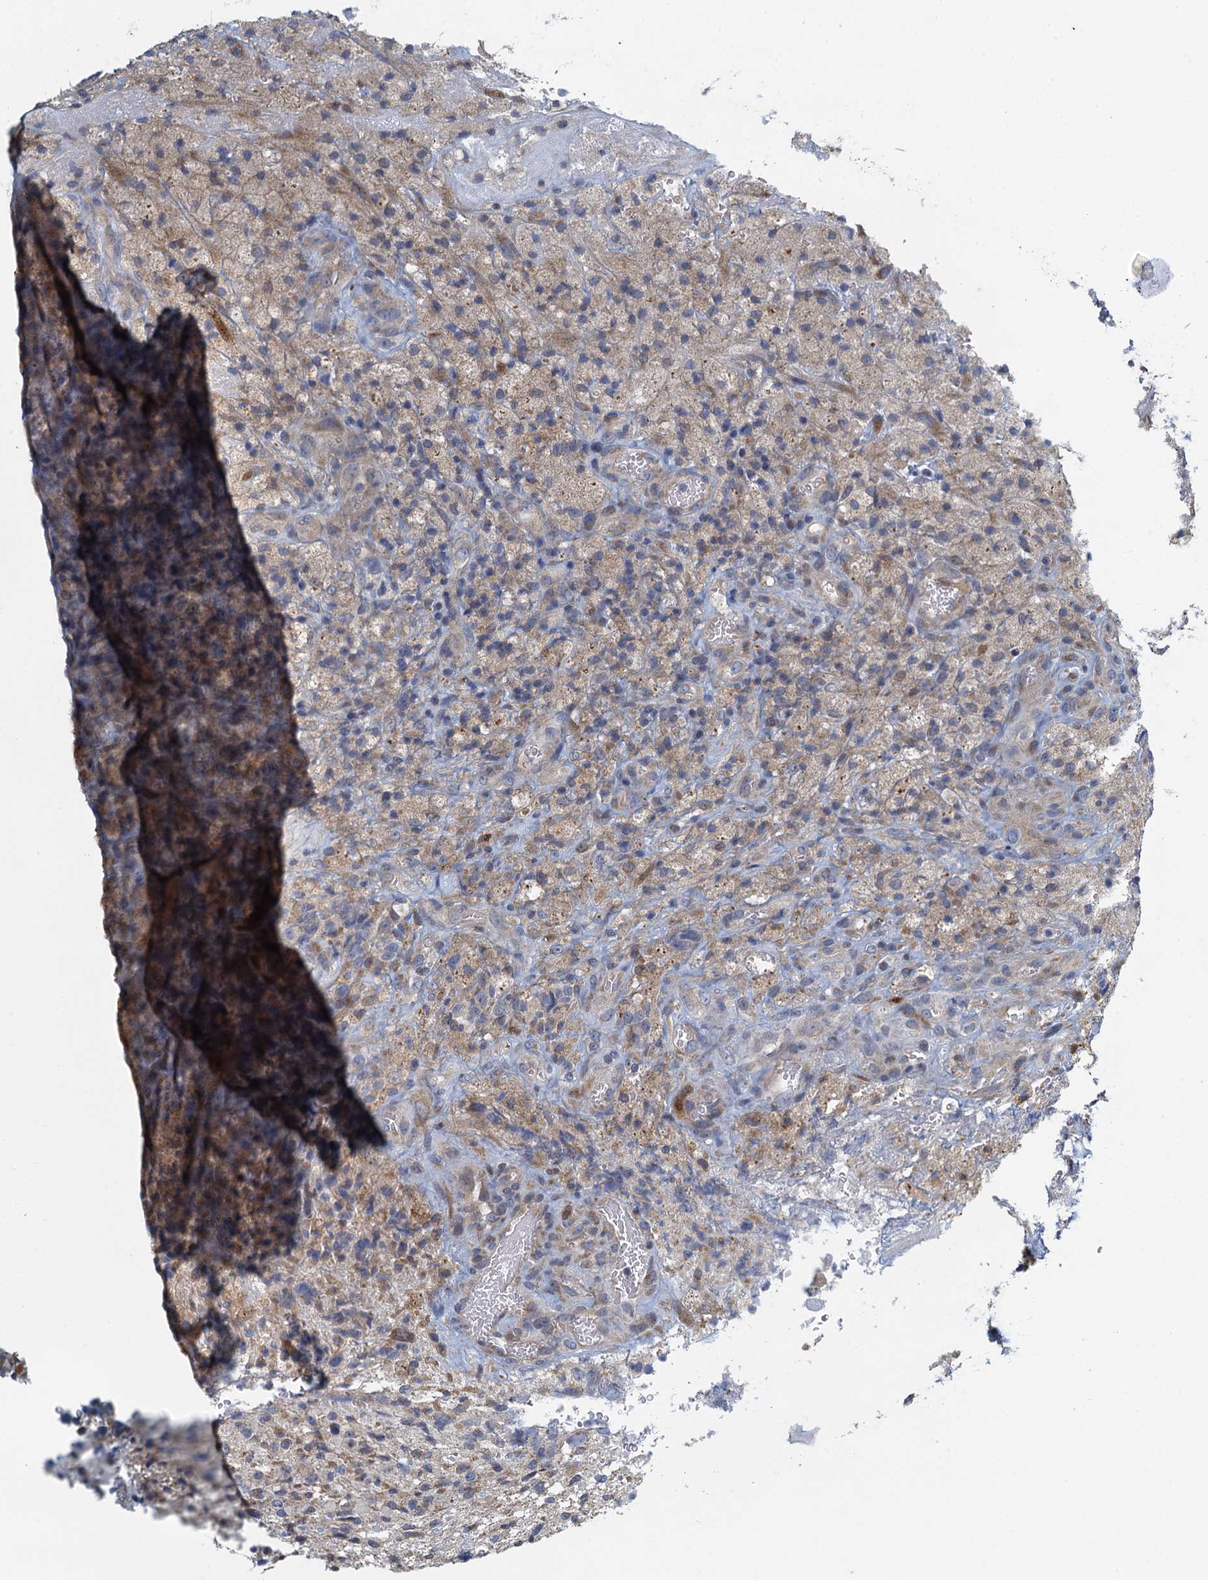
{"staining": {"intensity": "moderate", "quantity": "25%-75%", "location": "cytoplasmic/membranous"}, "tissue": "glioma", "cell_type": "Tumor cells", "image_type": "cancer", "snomed": [{"axis": "morphology", "description": "Glioma, malignant, High grade"}, {"axis": "topography", "description": "Brain"}], "caption": "A brown stain shows moderate cytoplasmic/membranous positivity of a protein in glioma tumor cells.", "gene": "ALG2", "patient": {"sex": "male", "age": 69}}